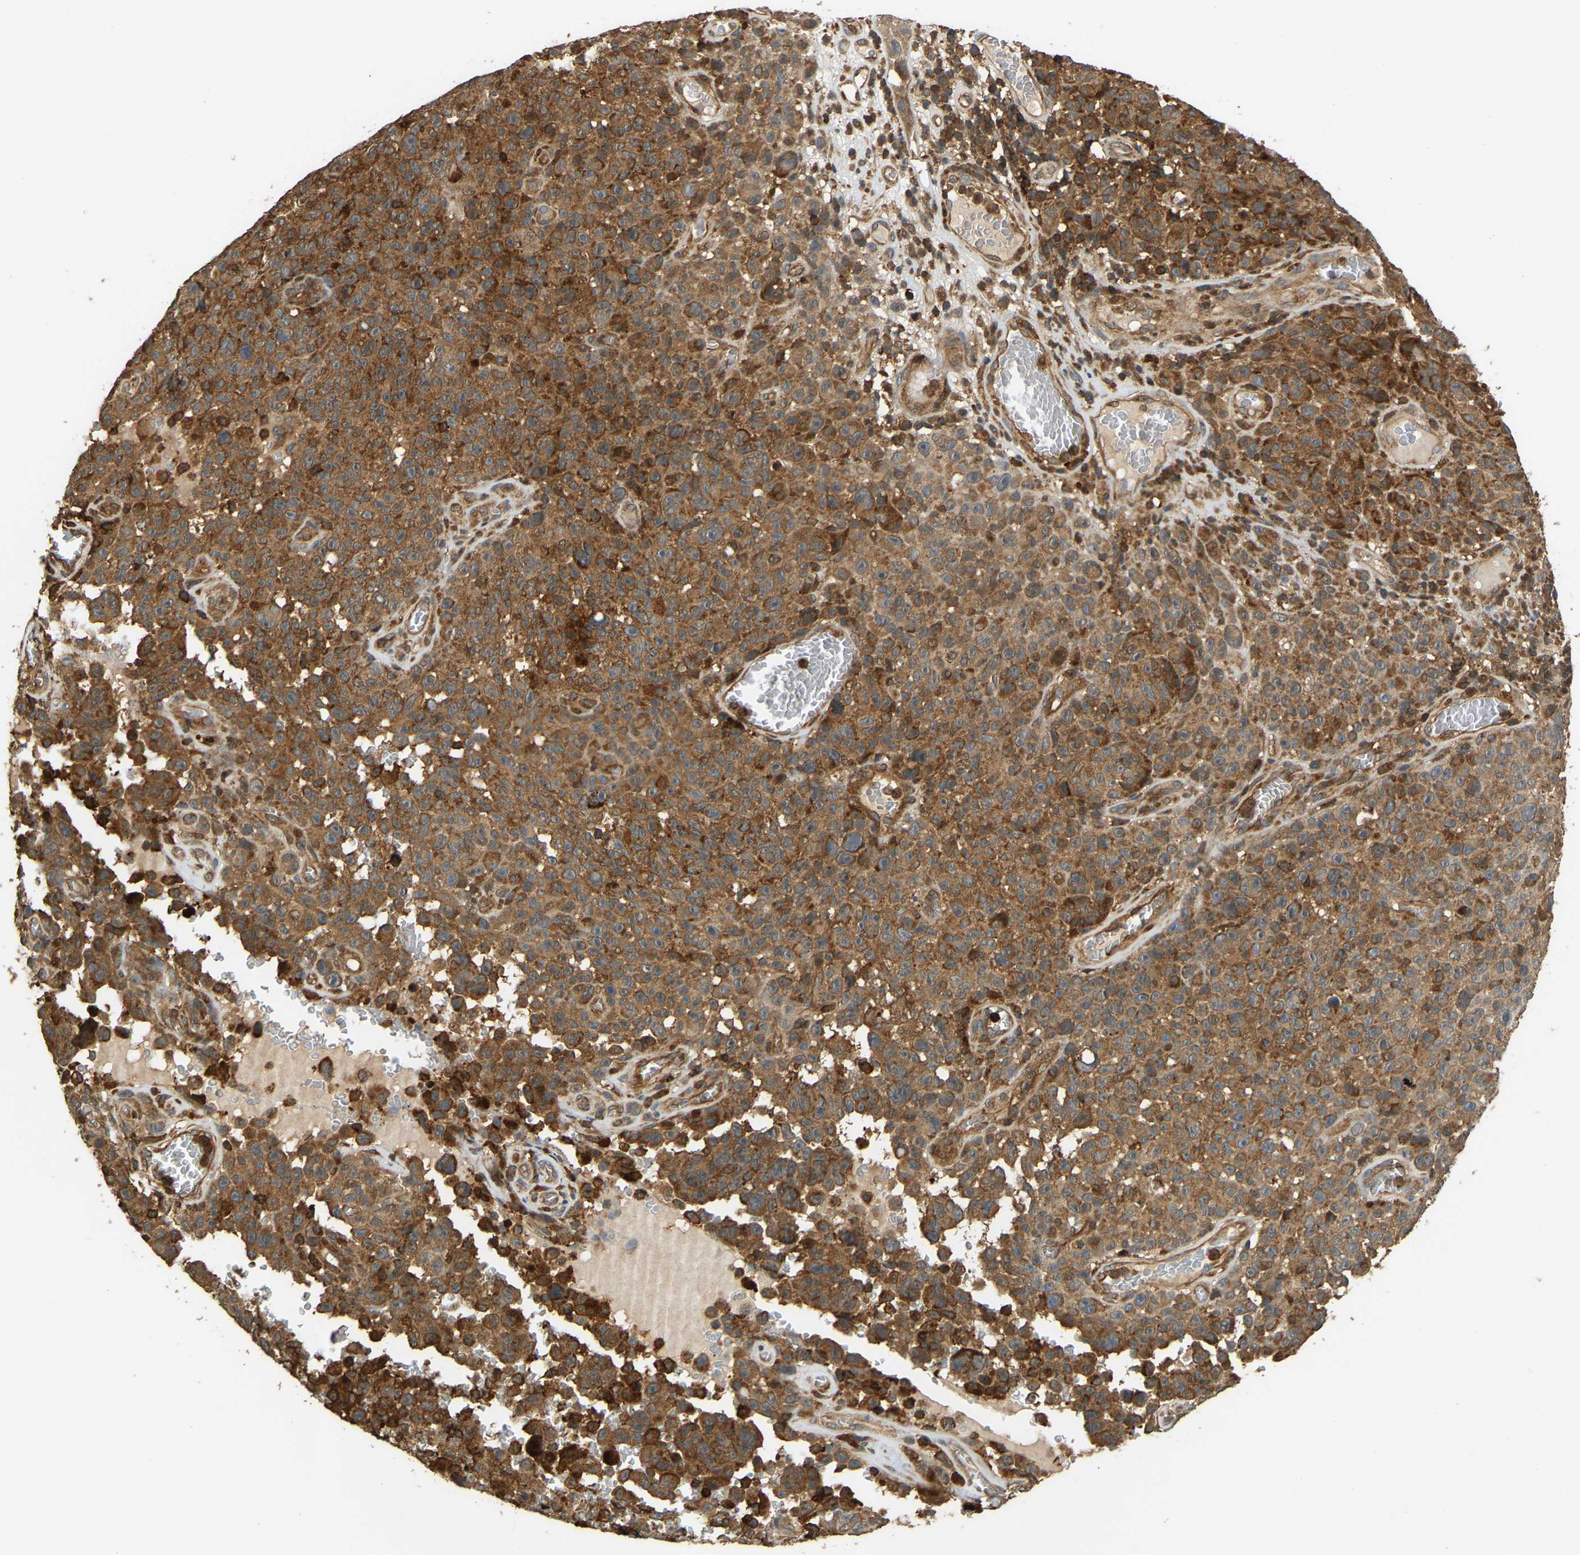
{"staining": {"intensity": "moderate", "quantity": ">75%", "location": "cytoplasmic/membranous"}, "tissue": "melanoma", "cell_type": "Tumor cells", "image_type": "cancer", "snomed": [{"axis": "morphology", "description": "Malignant melanoma, NOS"}, {"axis": "topography", "description": "Skin"}], "caption": "Melanoma was stained to show a protein in brown. There is medium levels of moderate cytoplasmic/membranous staining in about >75% of tumor cells.", "gene": "GOPC", "patient": {"sex": "female", "age": 82}}